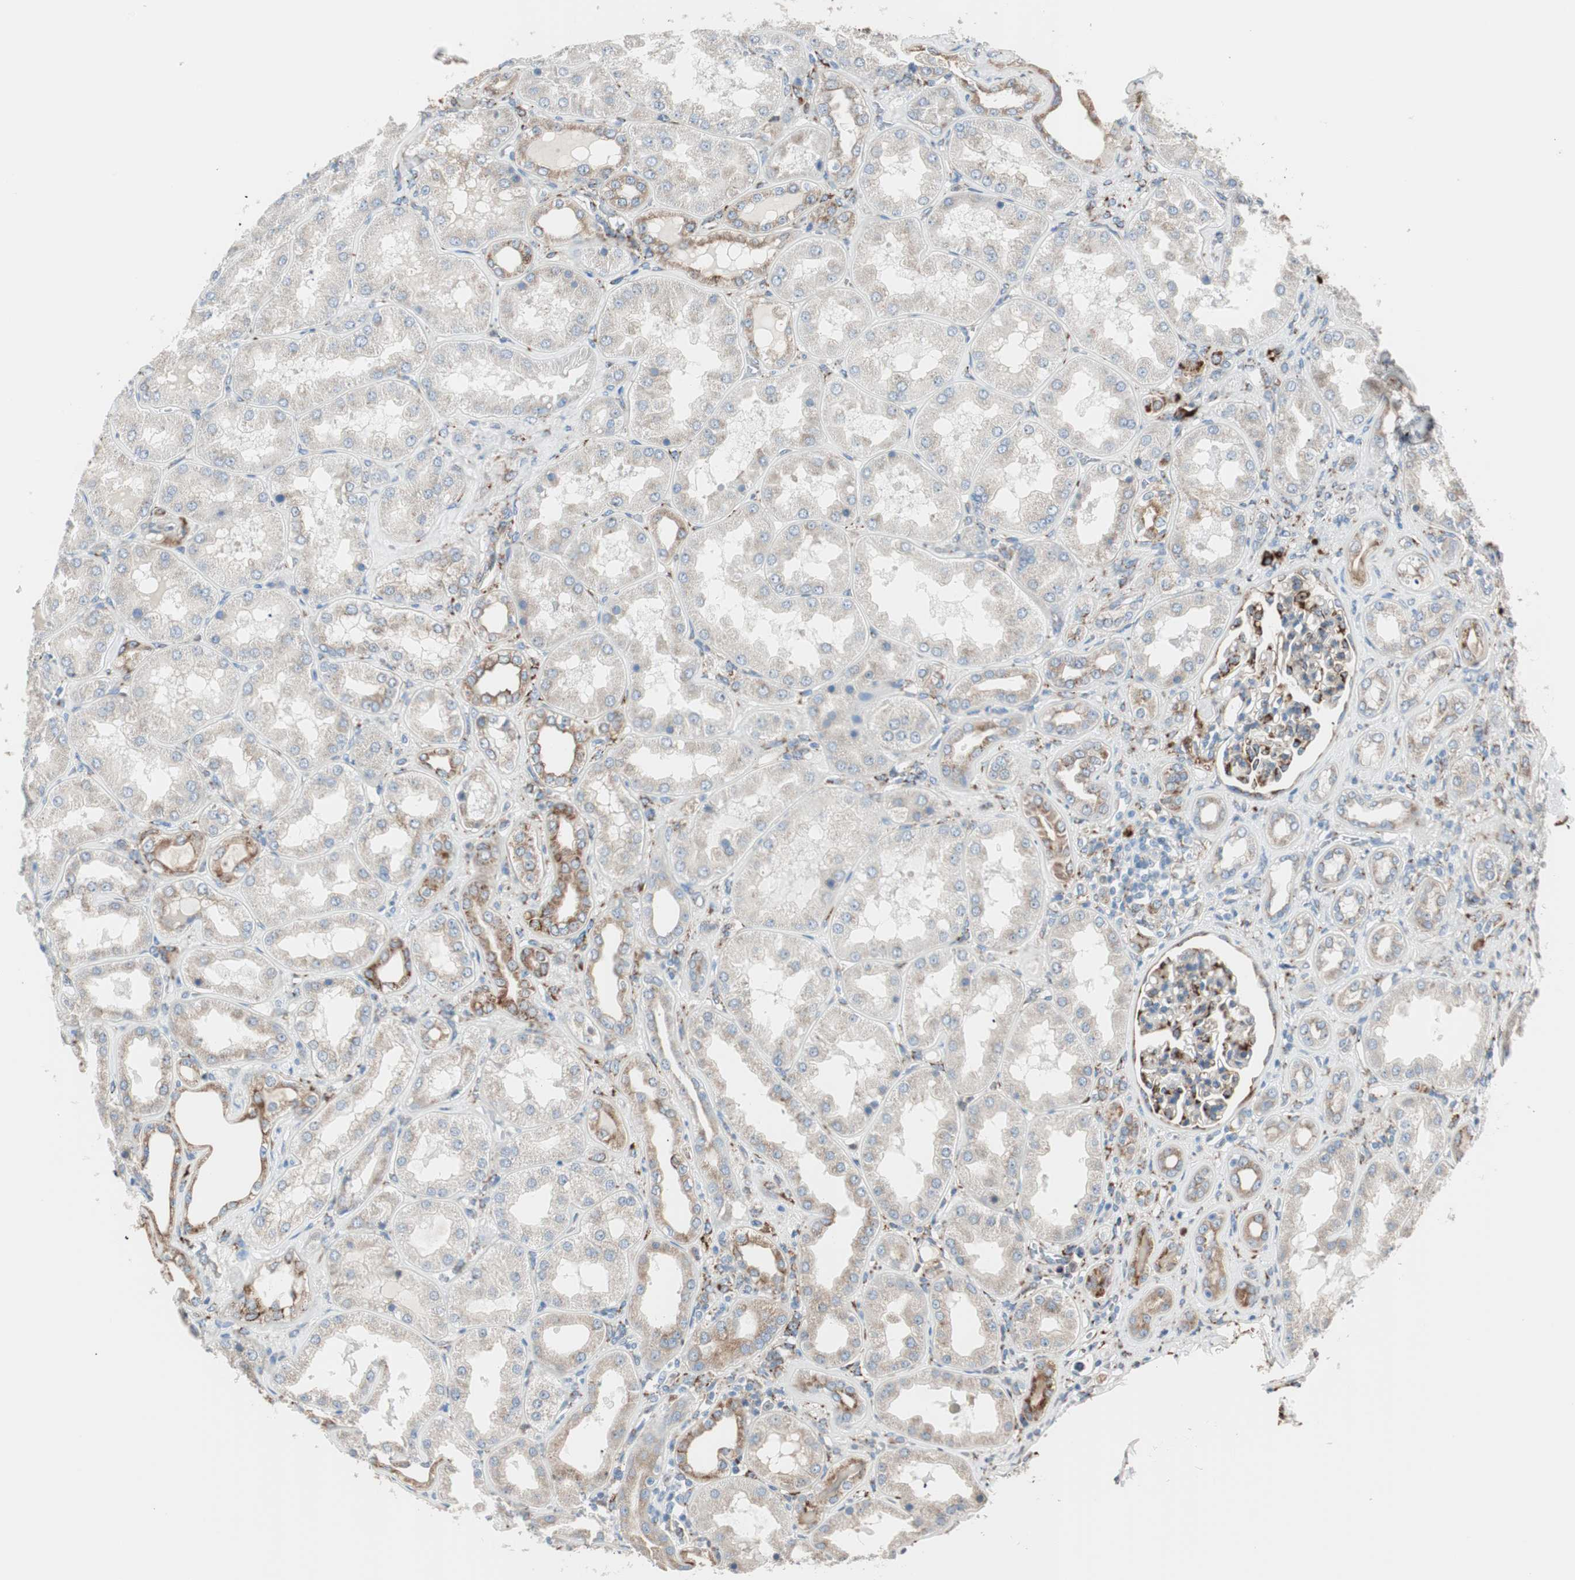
{"staining": {"intensity": "strong", "quantity": "25%-75%", "location": "cytoplasmic/membranous"}, "tissue": "kidney", "cell_type": "Cells in glomeruli", "image_type": "normal", "snomed": [{"axis": "morphology", "description": "Normal tissue, NOS"}, {"axis": "topography", "description": "Kidney"}], "caption": "IHC staining of unremarkable kidney, which exhibits high levels of strong cytoplasmic/membranous staining in approximately 25%-75% of cells in glomeruli indicating strong cytoplasmic/membranous protein expression. The staining was performed using DAB (3,3'-diaminobenzidine) (brown) for protein detection and nuclei were counterstained in hematoxylin (blue).", "gene": "P4HTM", "patient": {"sex": "female", "age": 56}}